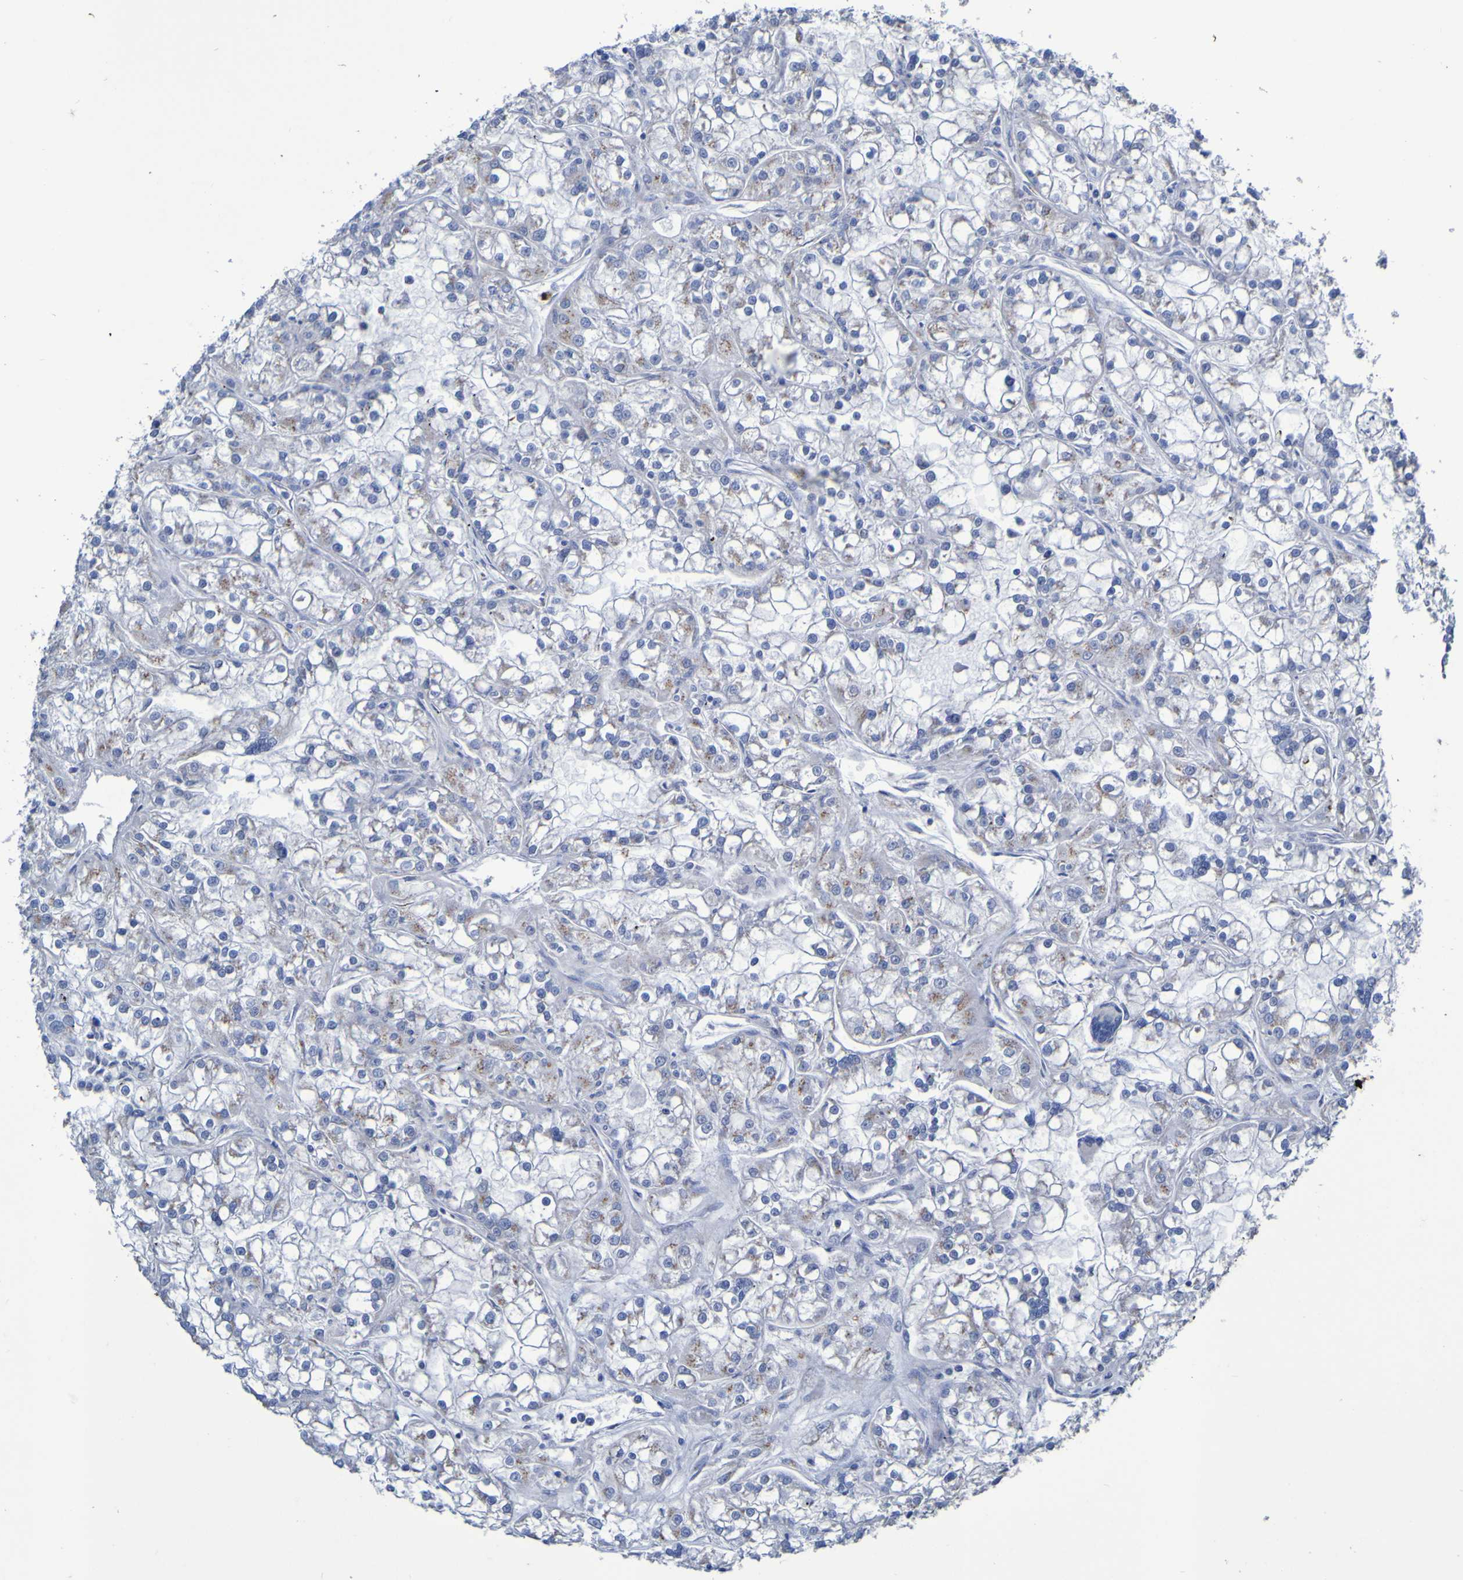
{"staining": {"intensity": "weak", "quantity": "25%-75%", "location": "cytoplasmic/membranous"}, "tissue": "renal cancer", "cell_type": "Tumor cells", "image_type": "cancer", "snomed": [{"axis": "morphology", "description": "Adenocarcinoma, NOS"}, {"axis": "topography", "description": "Kidney"}], "caption": "Renal cancer stained with a protein marker displays weak staining in tumor cells.", "gene": "C11orf24", "patient": {"sex": "female", "age": 52}}